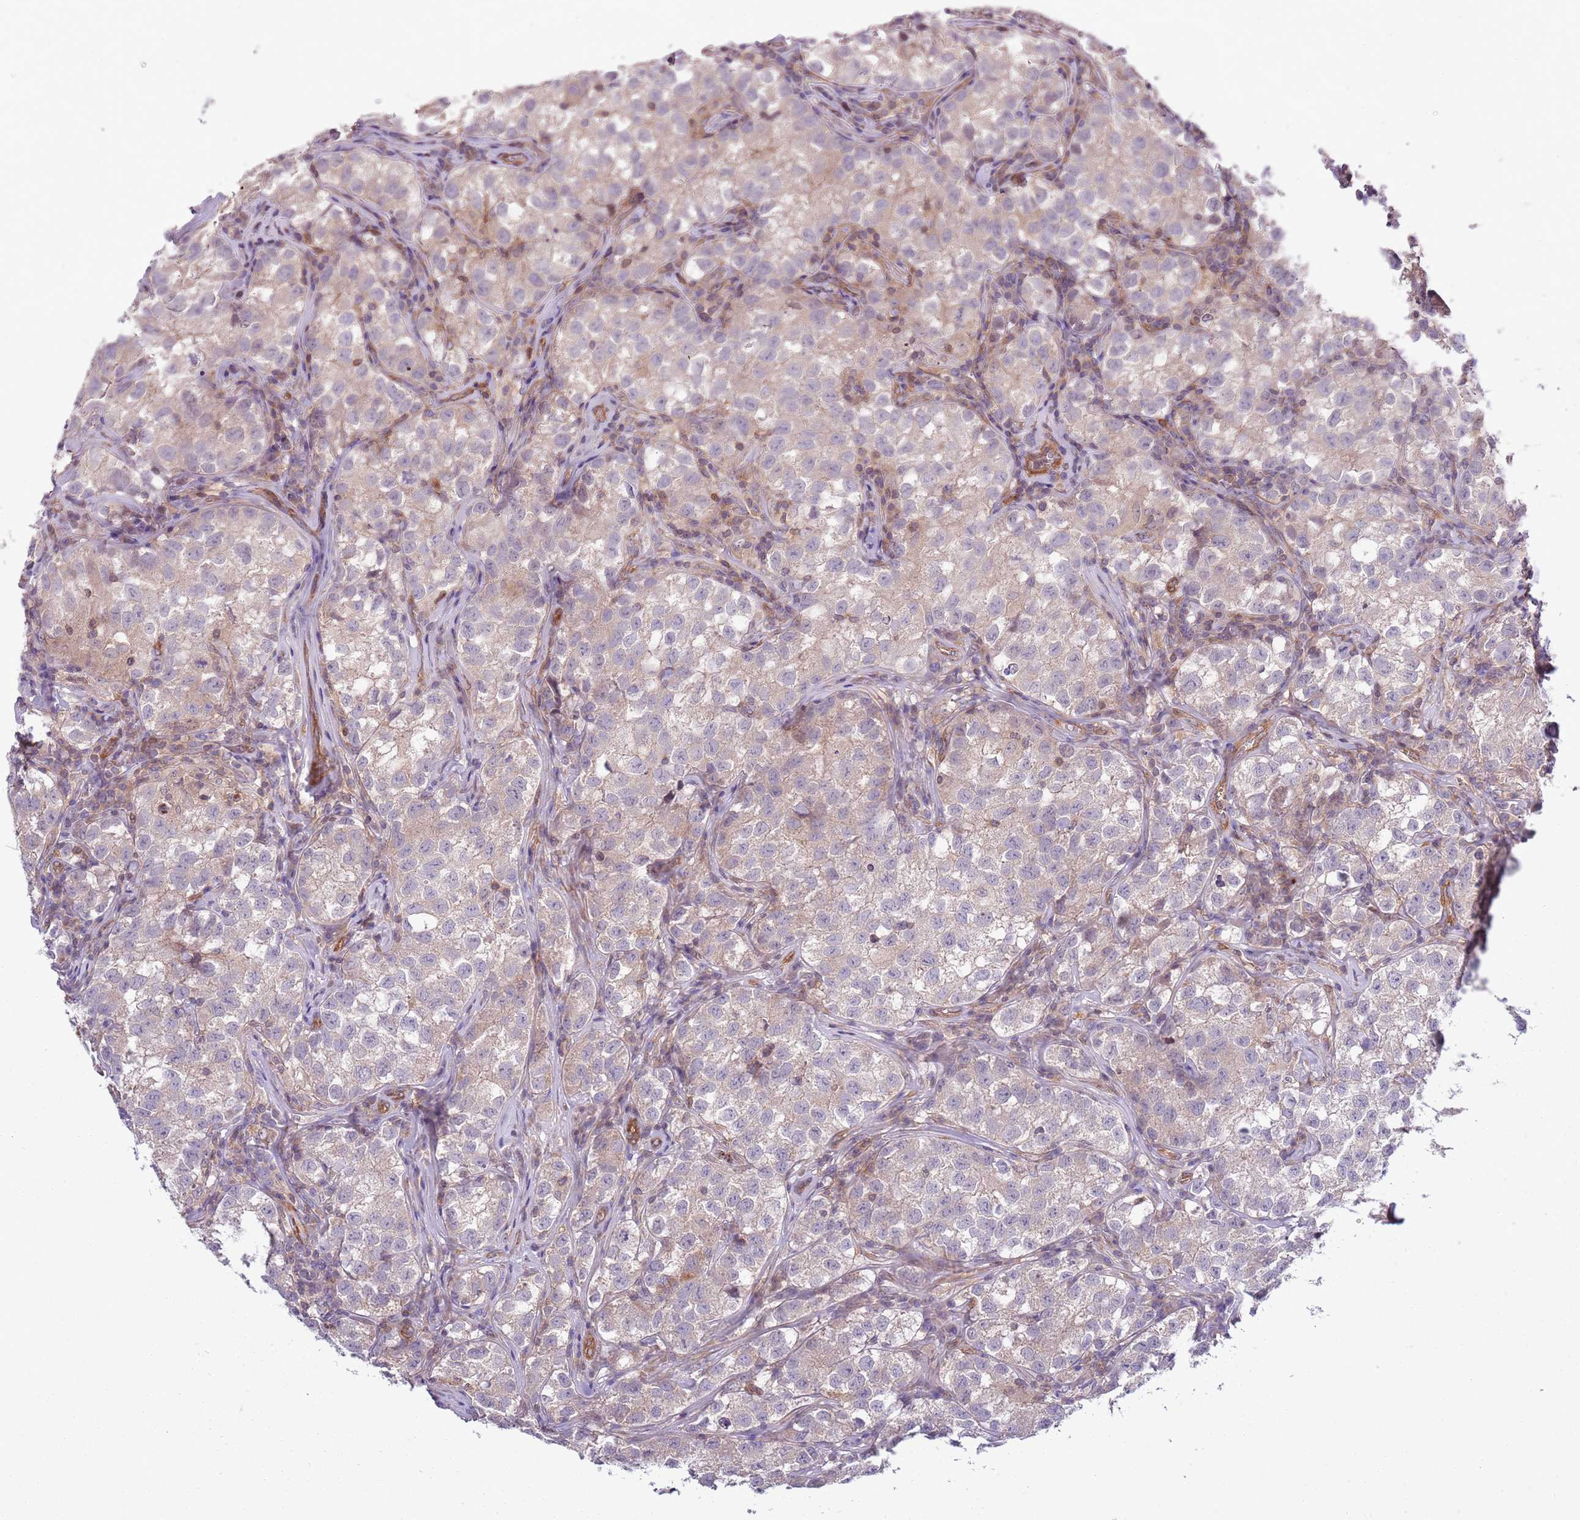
{"staining": {"intensity": "weak", "quantity": "25%-75%", "location": "cytoplasmic/membranous"}, "tissue": "testis cancer", "cell_type": "Tumor cells", "image_type": "cancer", "snomed": [{"axis": "morphology", "description": "Seminoma, NOS"}, {"axis": "morphology", "description": "Carcinoma, Embryonal, NOS"}, {"axis": "topography", "description": "Testis"}], "caption": "Protein expression analysis of testis cancer demonstrates weak cytoplasmic/membranous expression in approximately 25%-75% of tumor cells.", "gene": "LPIN2", "patient": {"sex": "male", "age": 43}}